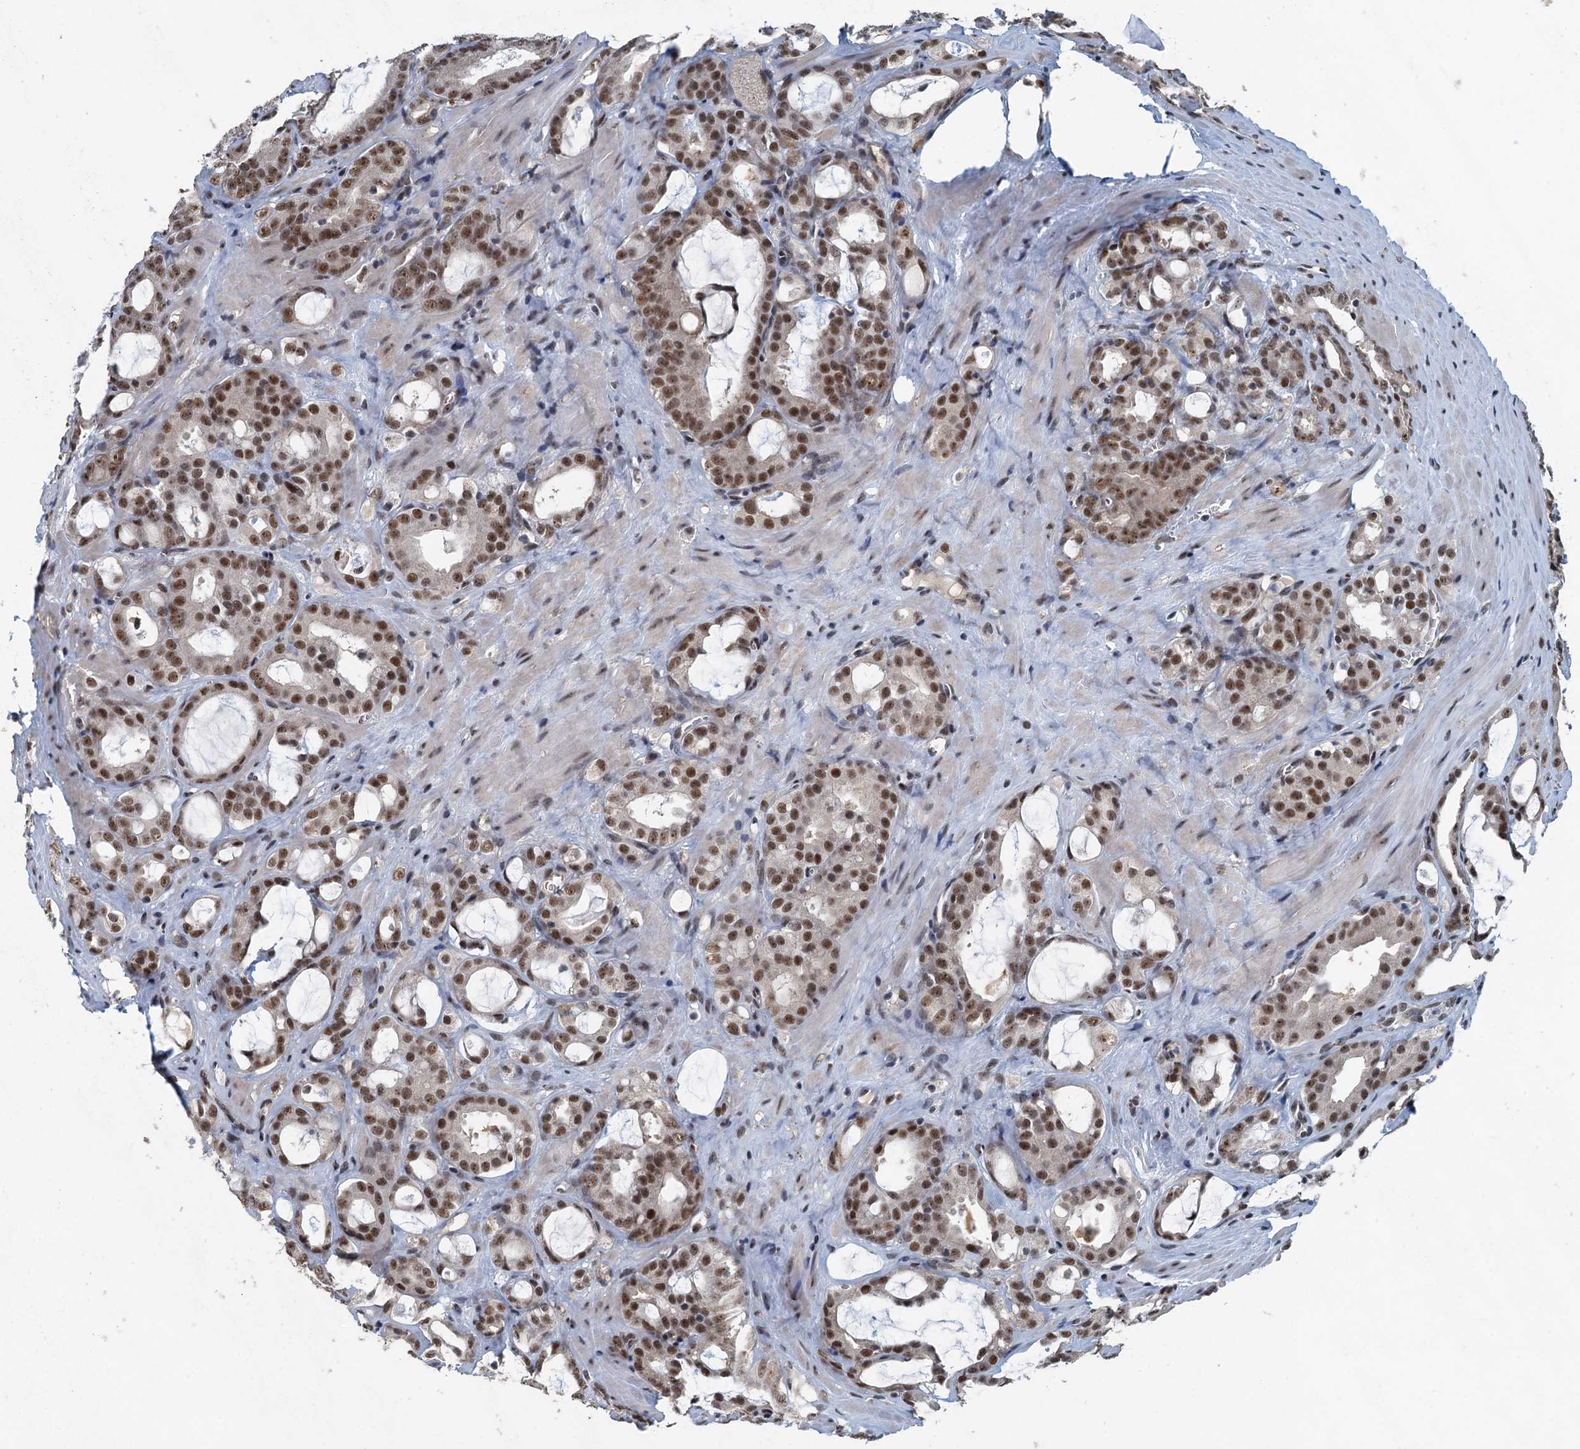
{"staining": {"intensity": "moderate", "quantity": ">75%", "location": "nuclear"}, "tissue": "prostate cancer", "cell_type": "Tumor cells", "image_type": "cancer", "snomed": [{"axis": "morphology", "description": "Adenocarcinoma, High grade"}, {"axis": "topography", "description": "Prostate"}], "caption": "IHC (DAB (3,3'-diaminobenzidine)) staining of human prostate adenocarcinoma (high-grade) demonstrates moderate nuclear protein expression in about >75% of tumor cells. (Stains: DAB (3,3'-diaminobenzidine) in brown, nuclei in blue, Microscopy: brightfield microscopy at high magnification).", "gene": "MTA3", "patient": {"sex": "male", "age": 72}}